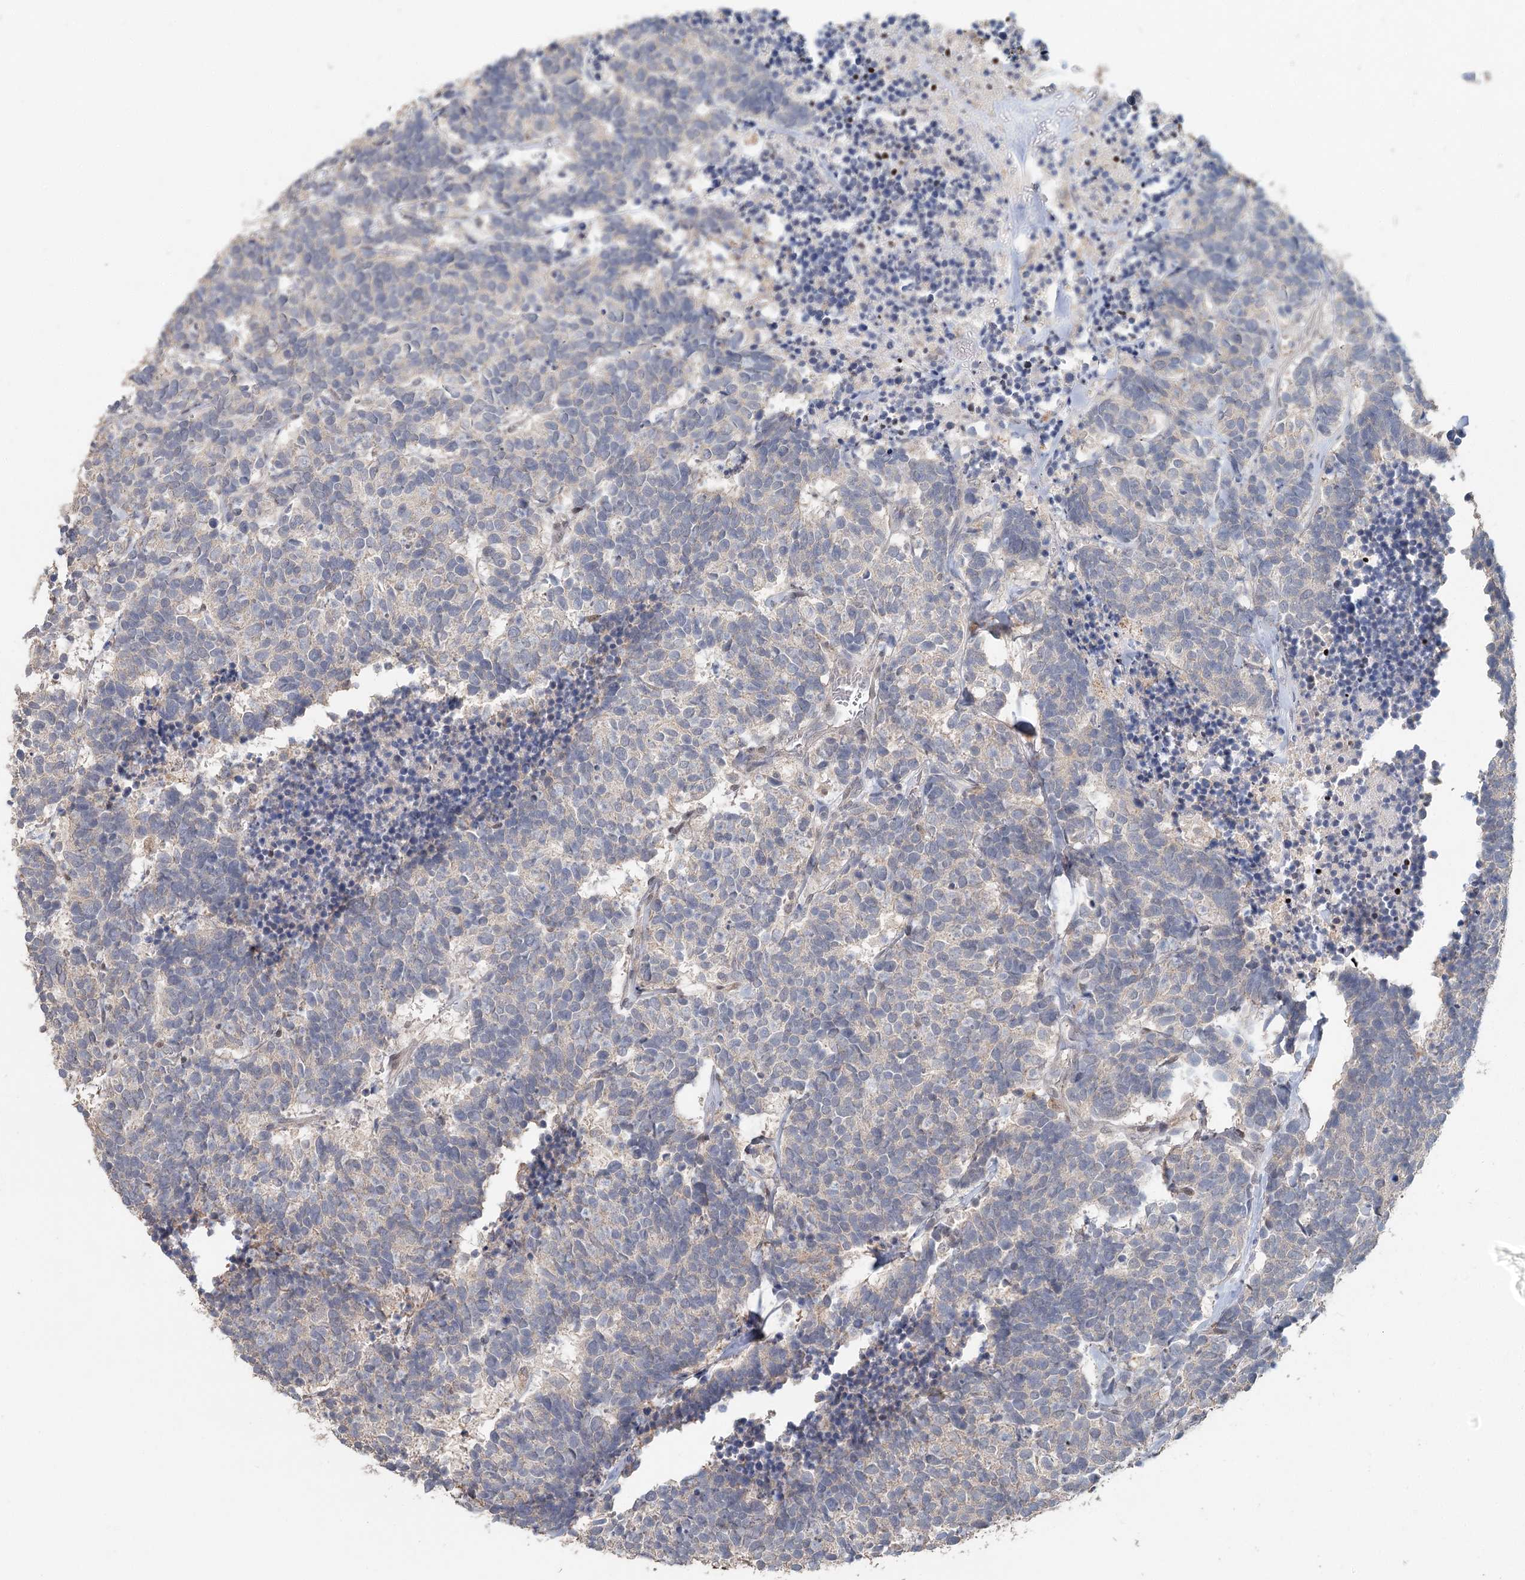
{"staining": {"intensity": "negative", "quantity": "none", "location": "none"}, "tissue": "carcinoid", "cell_type": "Tumor cells", "image_type": "cancer", "snomed": [{"axis": "morphology", "description": "Carcinoma, NOS"}, {"axis": "morphology", "description": "Carcinoid, malignant, NOS"}, {"axis": "topography", "description": "Urinary bladder"}], "caption": "Human carcinoid (malignant) stained for a protein using IHC shows no expression in tumor cells.", "gene": "ADK", "patient": {"sex": "male", "age": 57}}